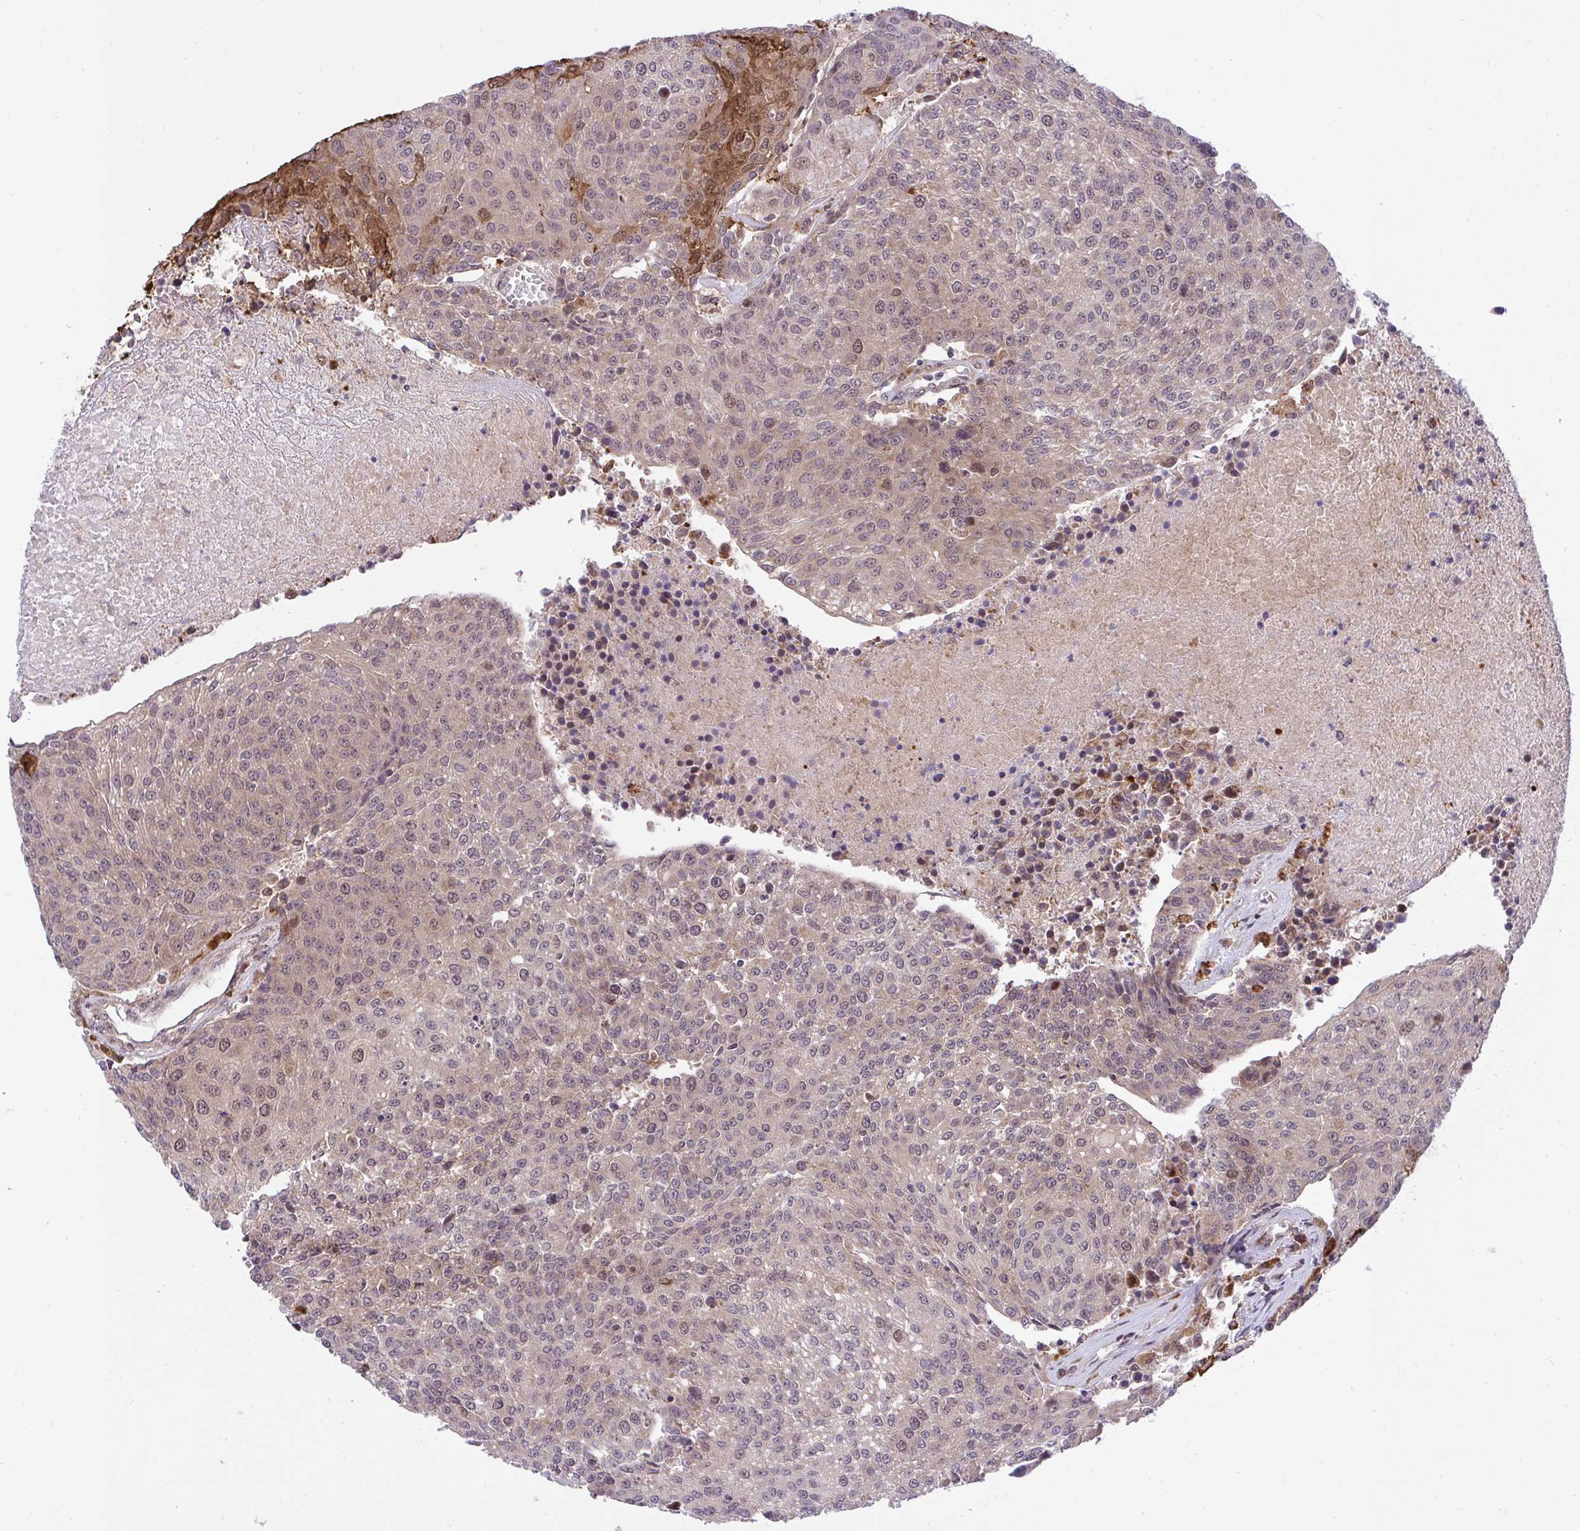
{"staining": {"intensity": "weak", "quantity": ">75%", "location": "cytoplasmic/membranous"}, "tissue": "urothelial cancer", "cell_type": "Tumor cells", "image_type": "cancer", "snomed": [{"axis": "morphology", "description": "Urothelial carcinoma, High grade"}, {"axis": "topography", "description": "Urinary bladder"}], "caption": "High-magnification brightfield microscopy of urothelial cancer stained with DAB (brown) and counterstained with hematoxylin (blue). tumor cells exhibit weak cytoplasmic/membranous expression is appreciated in approximately>75% of cells.", "gene": "ERI1", "patient": {"sex": "female", "age": 85}}